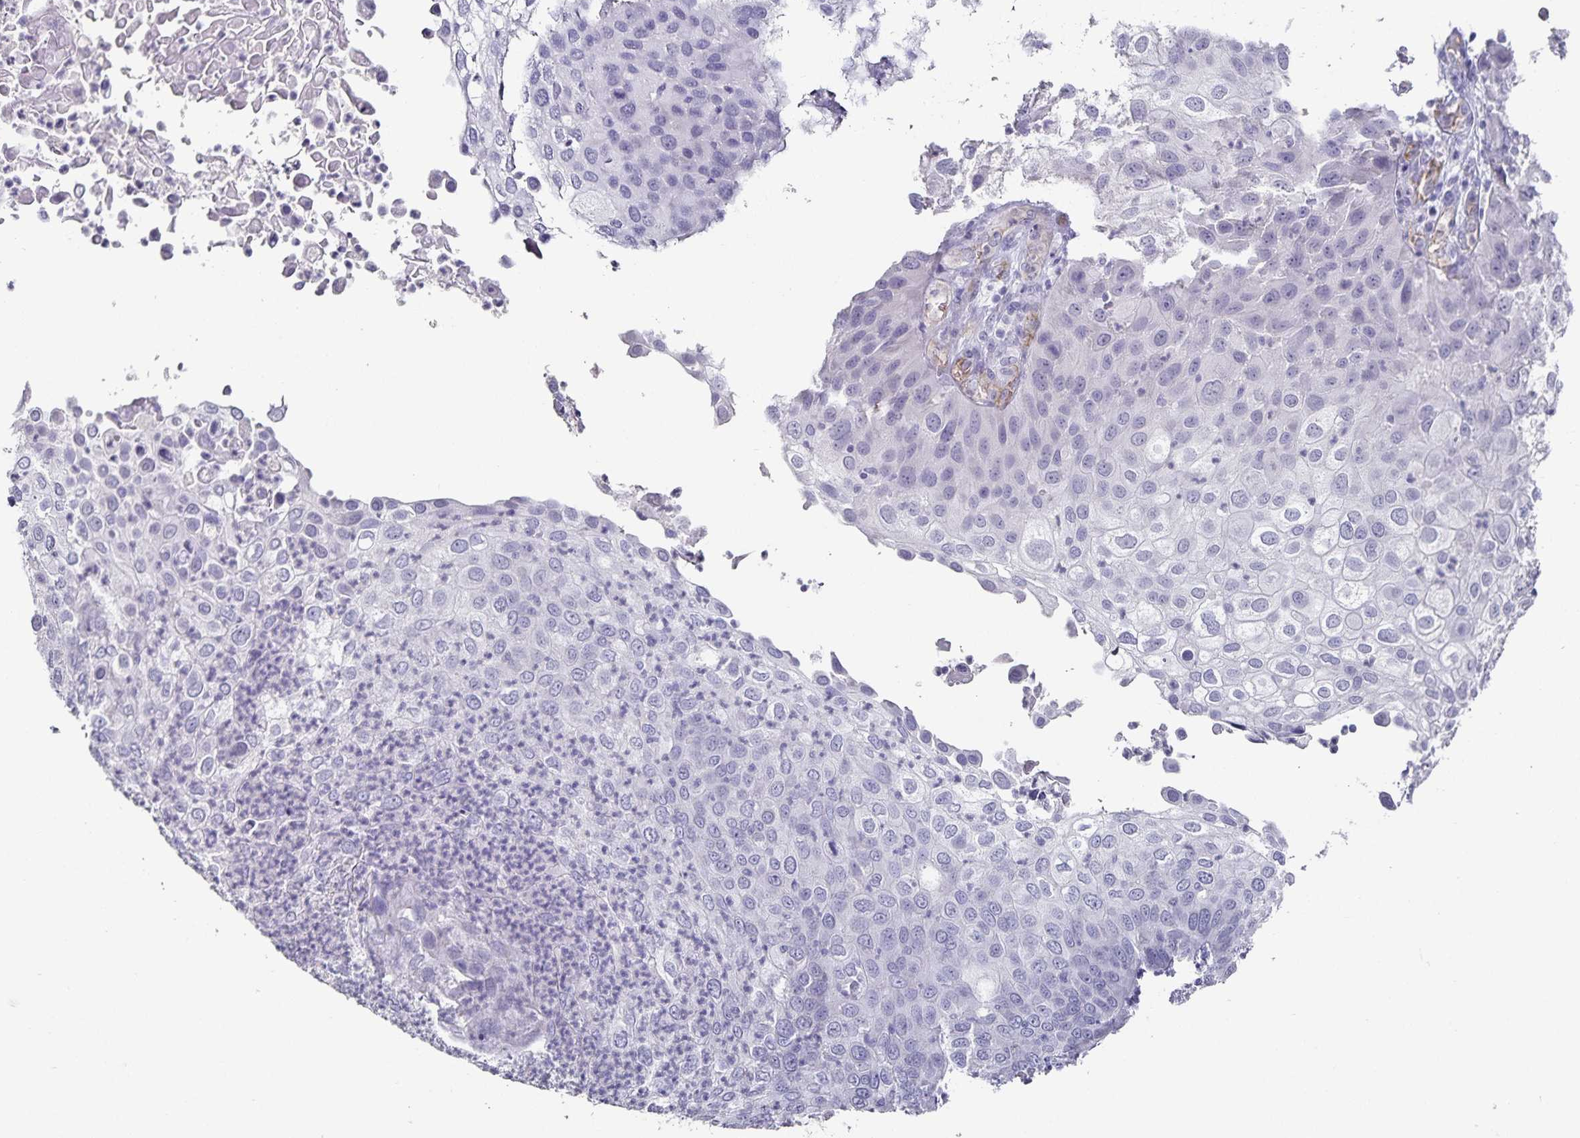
{"staining": {"intensity": "negative", "quantity": "none", "location": "none"}, "tissue": "skin cancer", "cell_type": "Tumor cells", "image_type": "cancer", "snomed": [{"axis": "morphology", "description": "Squamous cell carcinoma, NOS"}, {"axis": "topography", "description": "Skin"}], "caption": "Tumor cells show no significant protein positivity in skin cancer (squamous cell carcinoma). Nuclei are stained in blue.", "gene": "PODXL", "patient": {"sex": "male", "age": 87}}